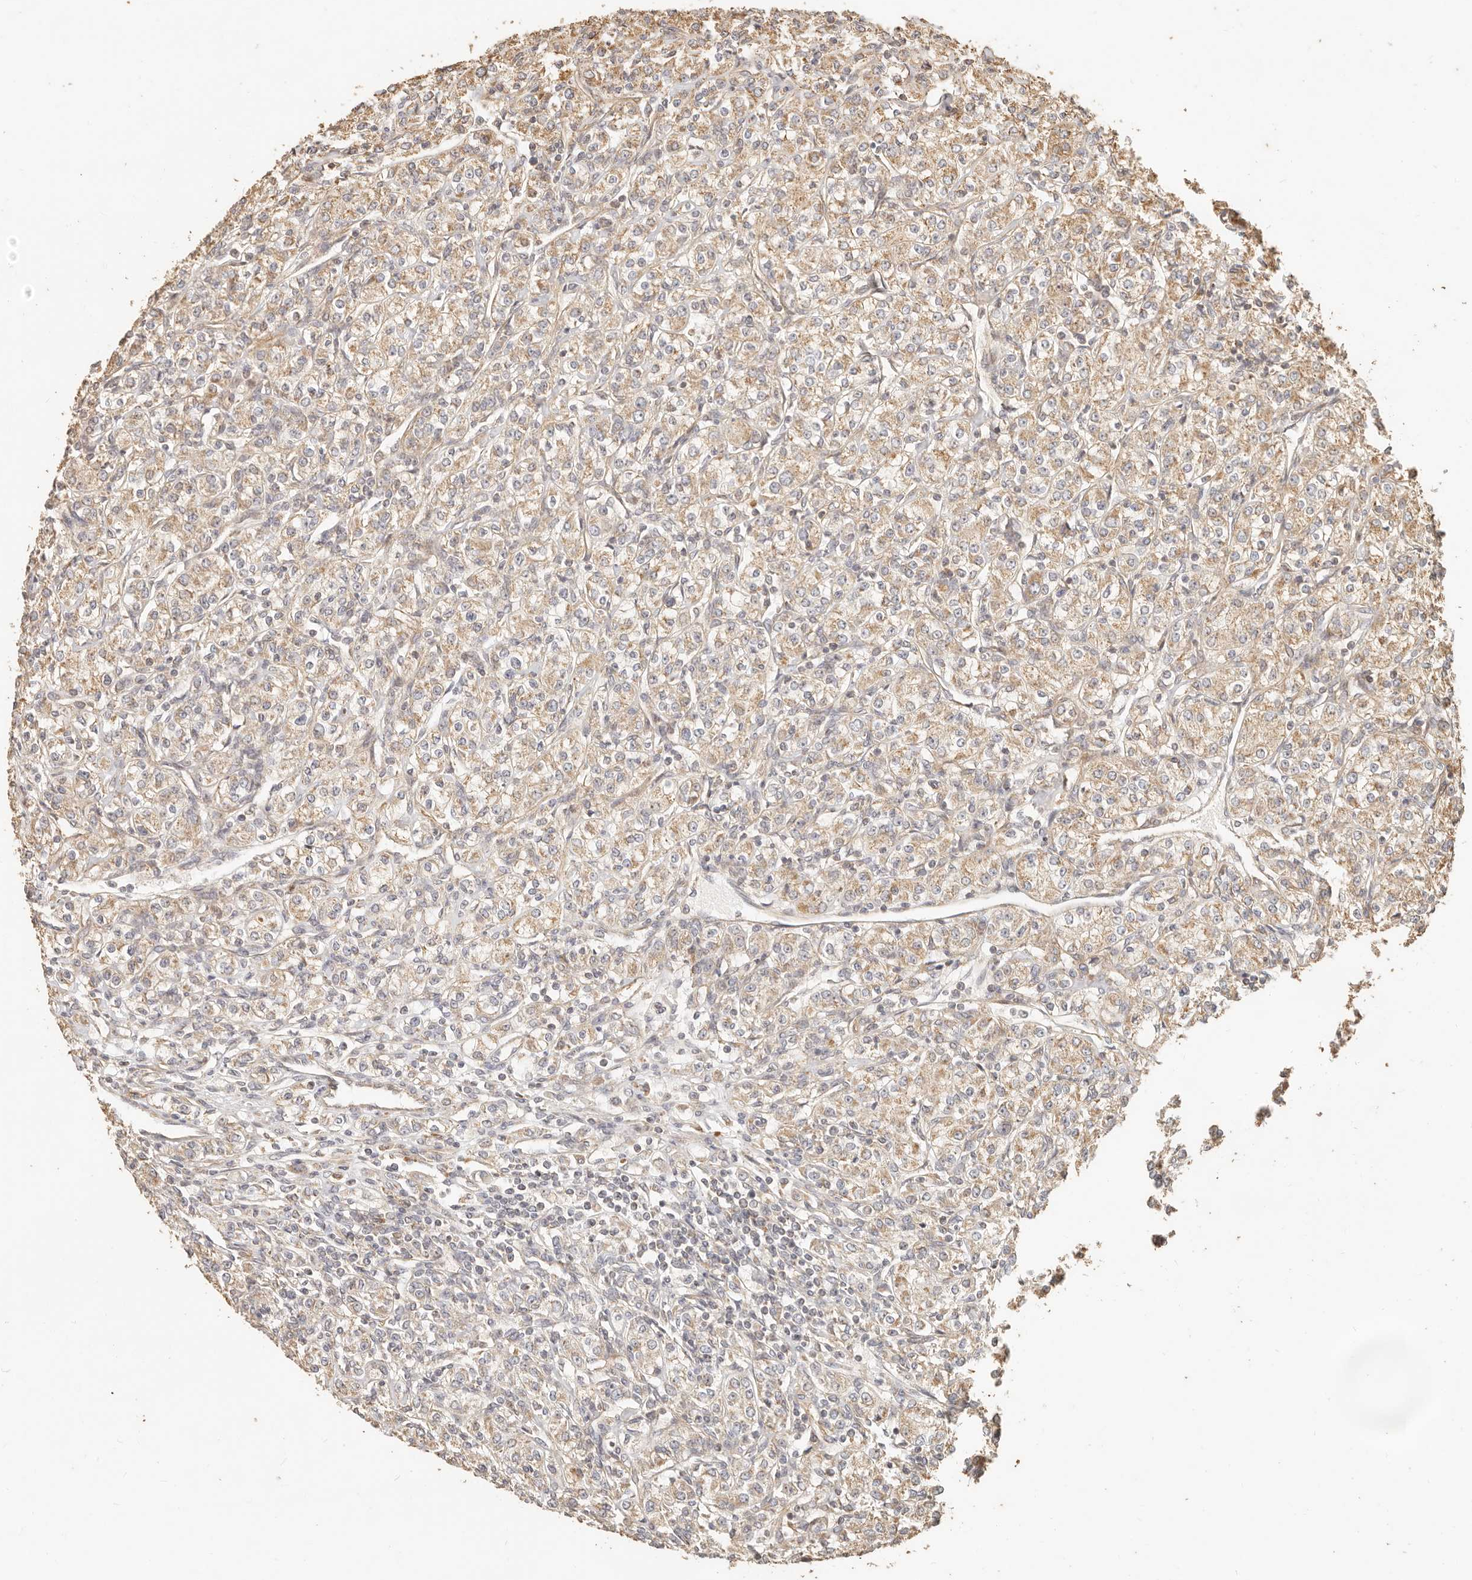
{"staining": {"intensity": "weak", "quantity": ">75%", "location": "cytoplasmic/membranous"}, "tissue": "renal cancer", "cell_type": "Tumor cells", "image_type": "cancer", "snomed": [{"axis": "morphology", "description": "Adenocarcinoma, NOS"}, {"axis": "topography", "description": "Kidney"}], "caption": "Weak cytoplasmic/membranous expression for a protein is present in approximately >75% of tumor cells of renal adenocarcinoma using immunohistochemistry.", "gene": "PTPN22", "patient": {"sex": "male", "age": 77}}